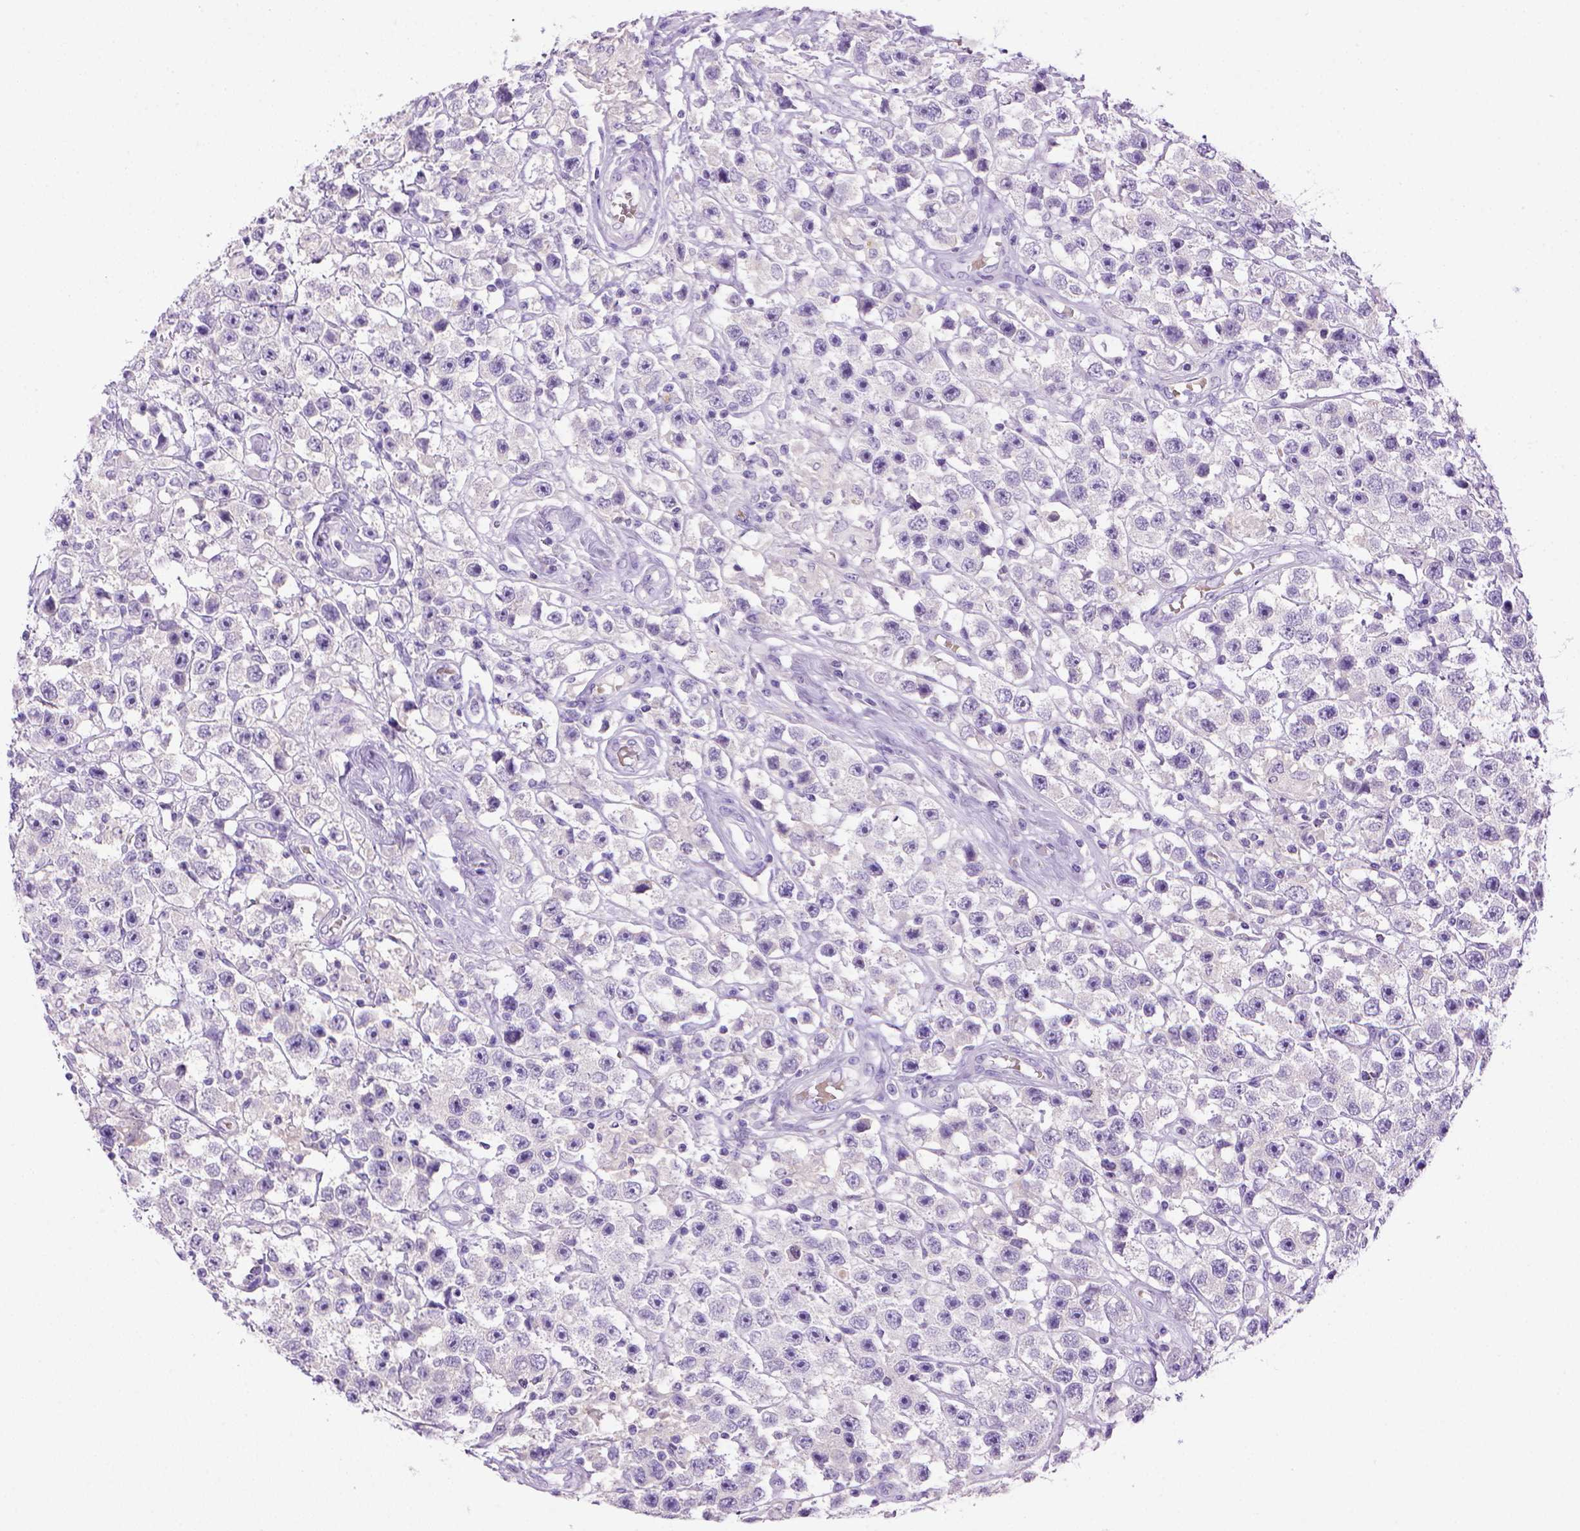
{"staining": {"intensity": "negative", "quantity": "none", "location": "none"}, "tissue": "testis cancer", "cell_type": "Tumor cells", "image_type": "cancer", "snomed": [{"axis": "morphology", "description": "Seminoma, NOS"}, {"axis": "topography", "description": "Testis"}], "caption": "Tumor cells show no significant protein staining in testis cancer.", "gene": "BAAT", "patient": {"sex": "male", "age": 45}}